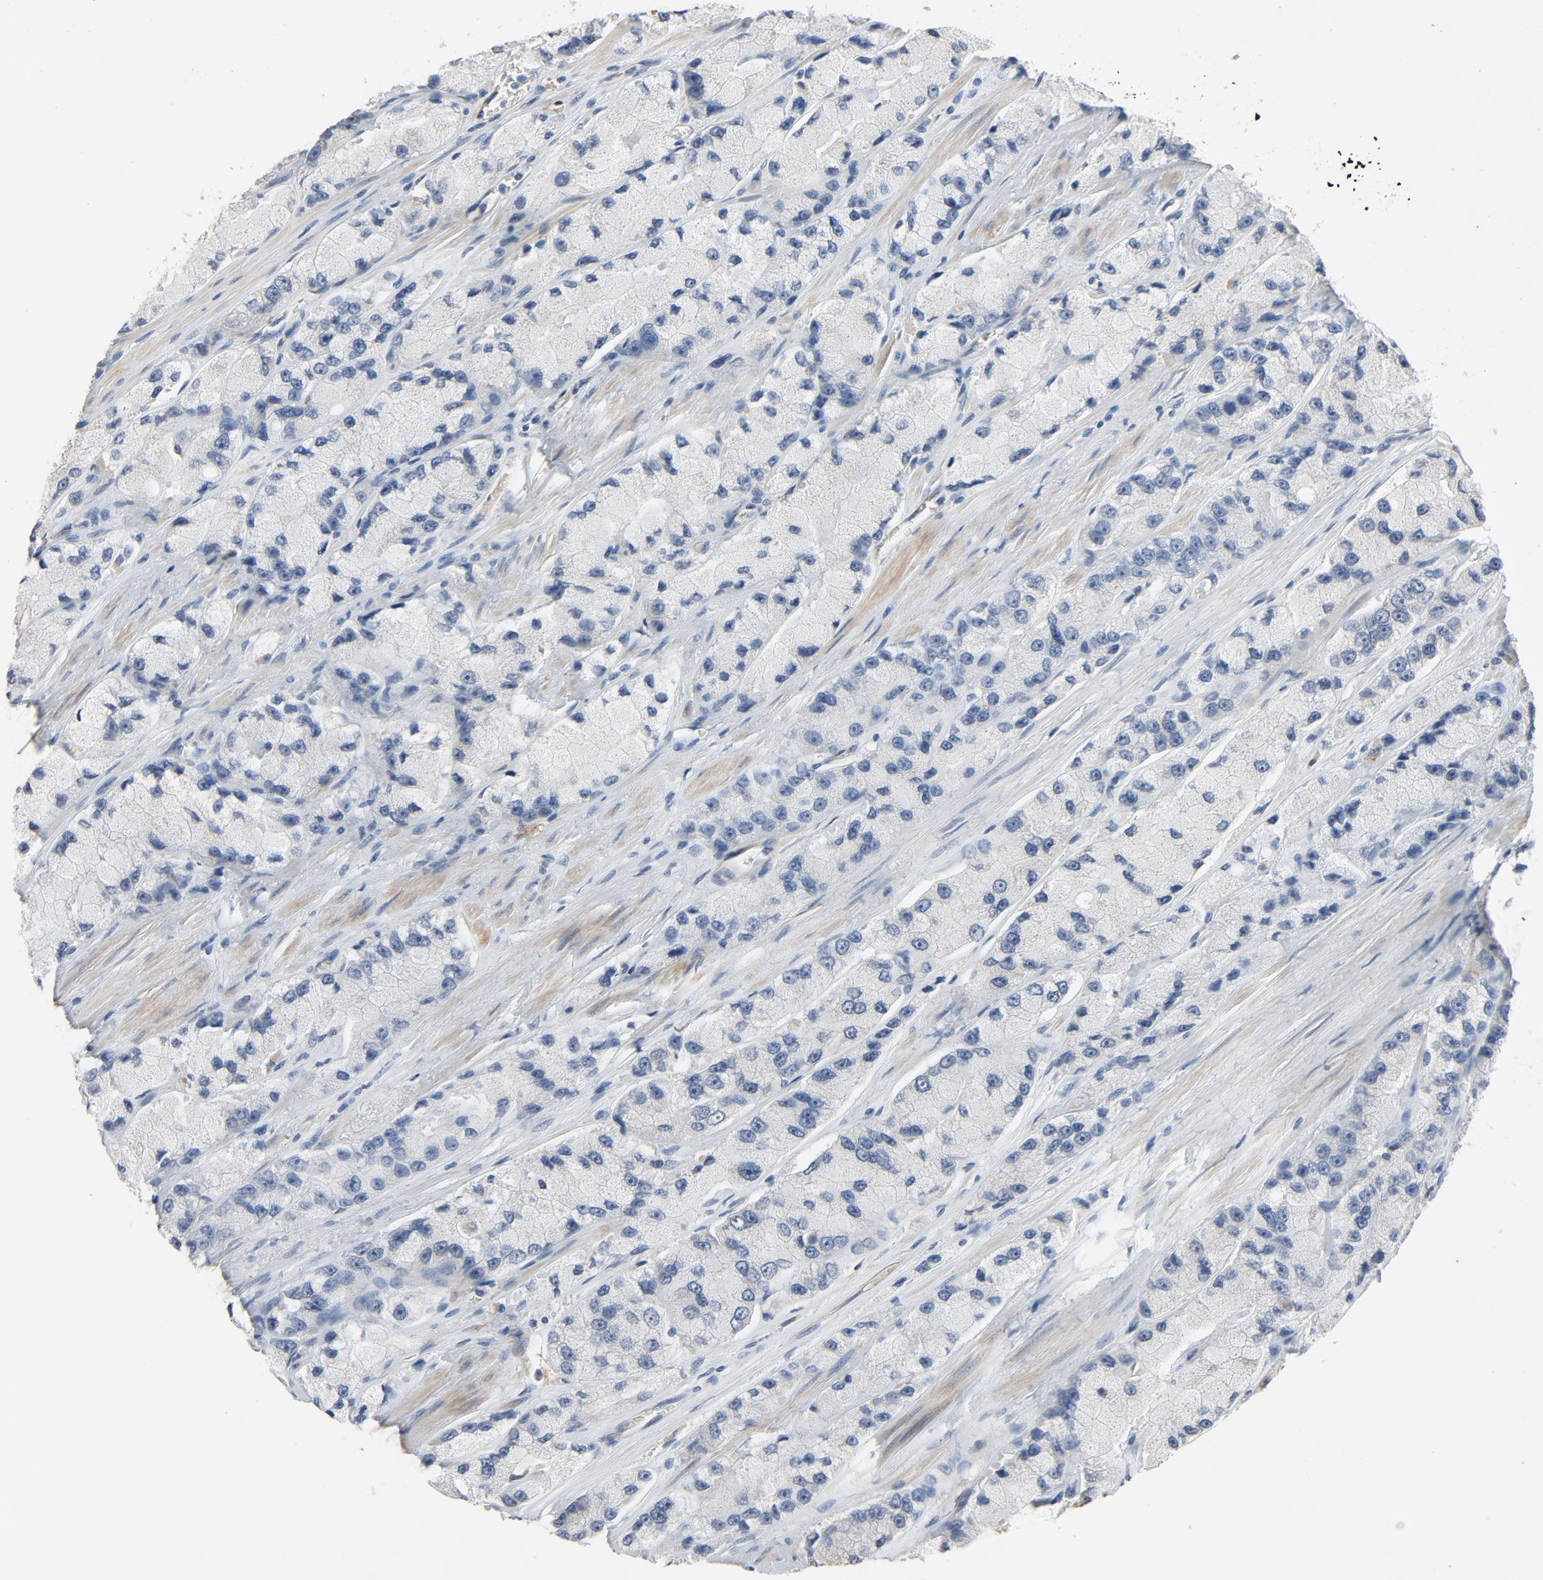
{"staining": {"intensity": "moderate", "quantity": "<25%", "location": "cytoplasmic/membranous"}, "tissue": "prostate cancer", "cell_type": "Tumor cells", "image_type": "cancer", "snomed": [{"axis": "morphology", "description": "Adenocarcinoma, High grade"}, {"axis": "topography", "description": "Prostate"}], "caption": "Immunohistochemical staining of prostate cancer demonstrates moderate cytoplasmic/membranous protein staining in about <25% of tumor cells. Immunohistochemistry stains the protein in brown and the nuclei are stained blue.", "gene": "KDR", "patient": {"sex": "male", "age": 58}}